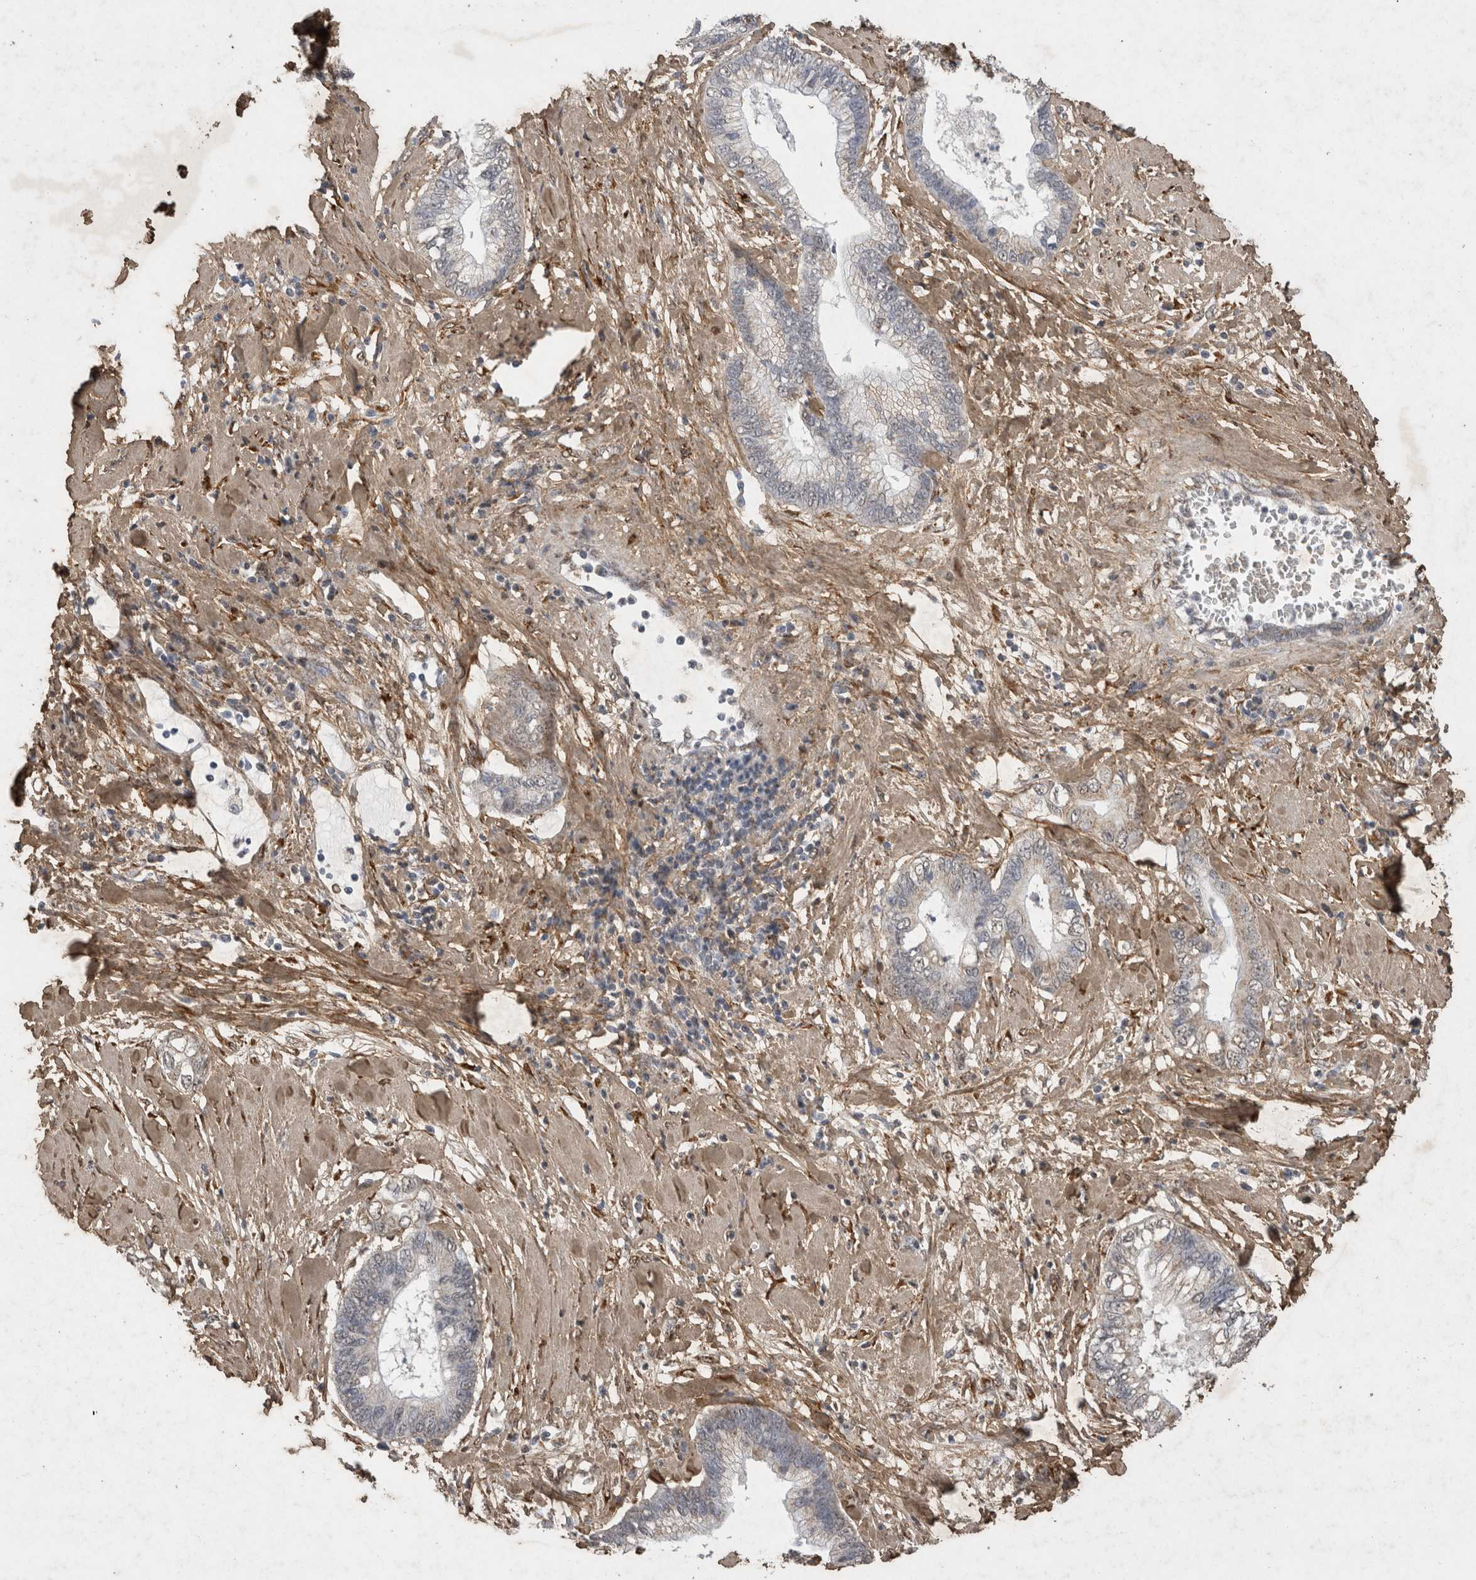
{"staining": {"intensity": "negative", "quantity": "none", "location": "none"}, "tissue": "cervical cancer", "cell_type": "Tumor cells", "image_type": "cancer", "snomed": [{"axis": "morphology", "description": "Adenocarcinoma, NOS"}, {"axis": "topography", "description": "Cervix"}], "caption": "Adenocarcinoma (cervical) stained for a protein using immunohistochemistry (IHC) displays no positivity tumor cells.", "gene": "C1QTNF5", "patient": {"sex": "female", "age": 44}}